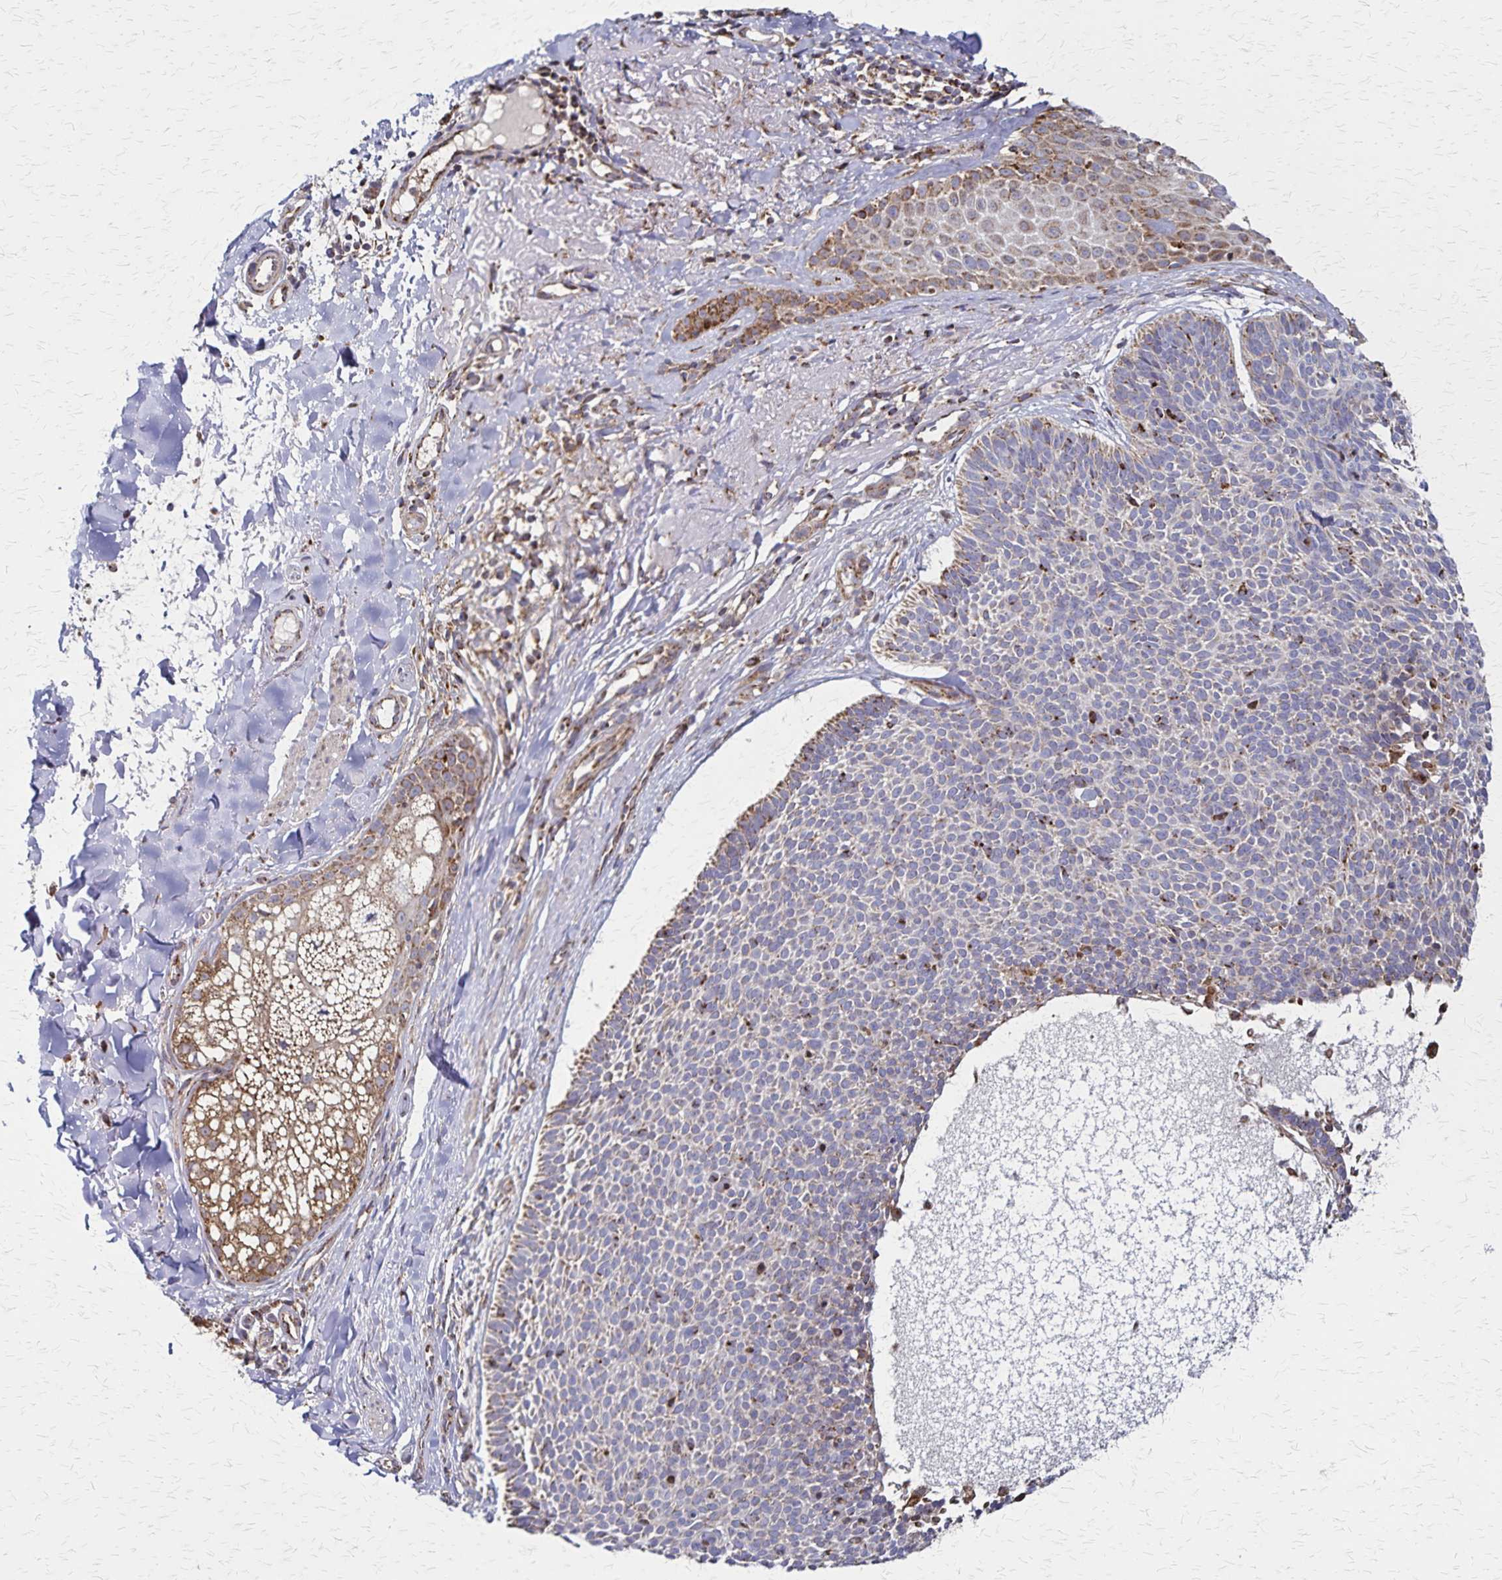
{"staining": {"intensity": "moderate", "quantity": "<25%", "location": "cytoplasmic/membranous"}, "tissue": "skin cancer", "cell_type": "Tumor cells", "image_type": "cancer", "snomed": [{"axis": "morphology", "description": "Basal cell carcinoma"}, {"axis": "topography", "description": "Skin"}], "caption": "The histopathology image displays immunohistochemical staining of skin basal cell carcinoma. There is moderate cytoplasmic/membranous staining is seen in approximately <25% of tumor cells.", "gene": "NFS1", "patient": {"sex": "male", "age": 82}}